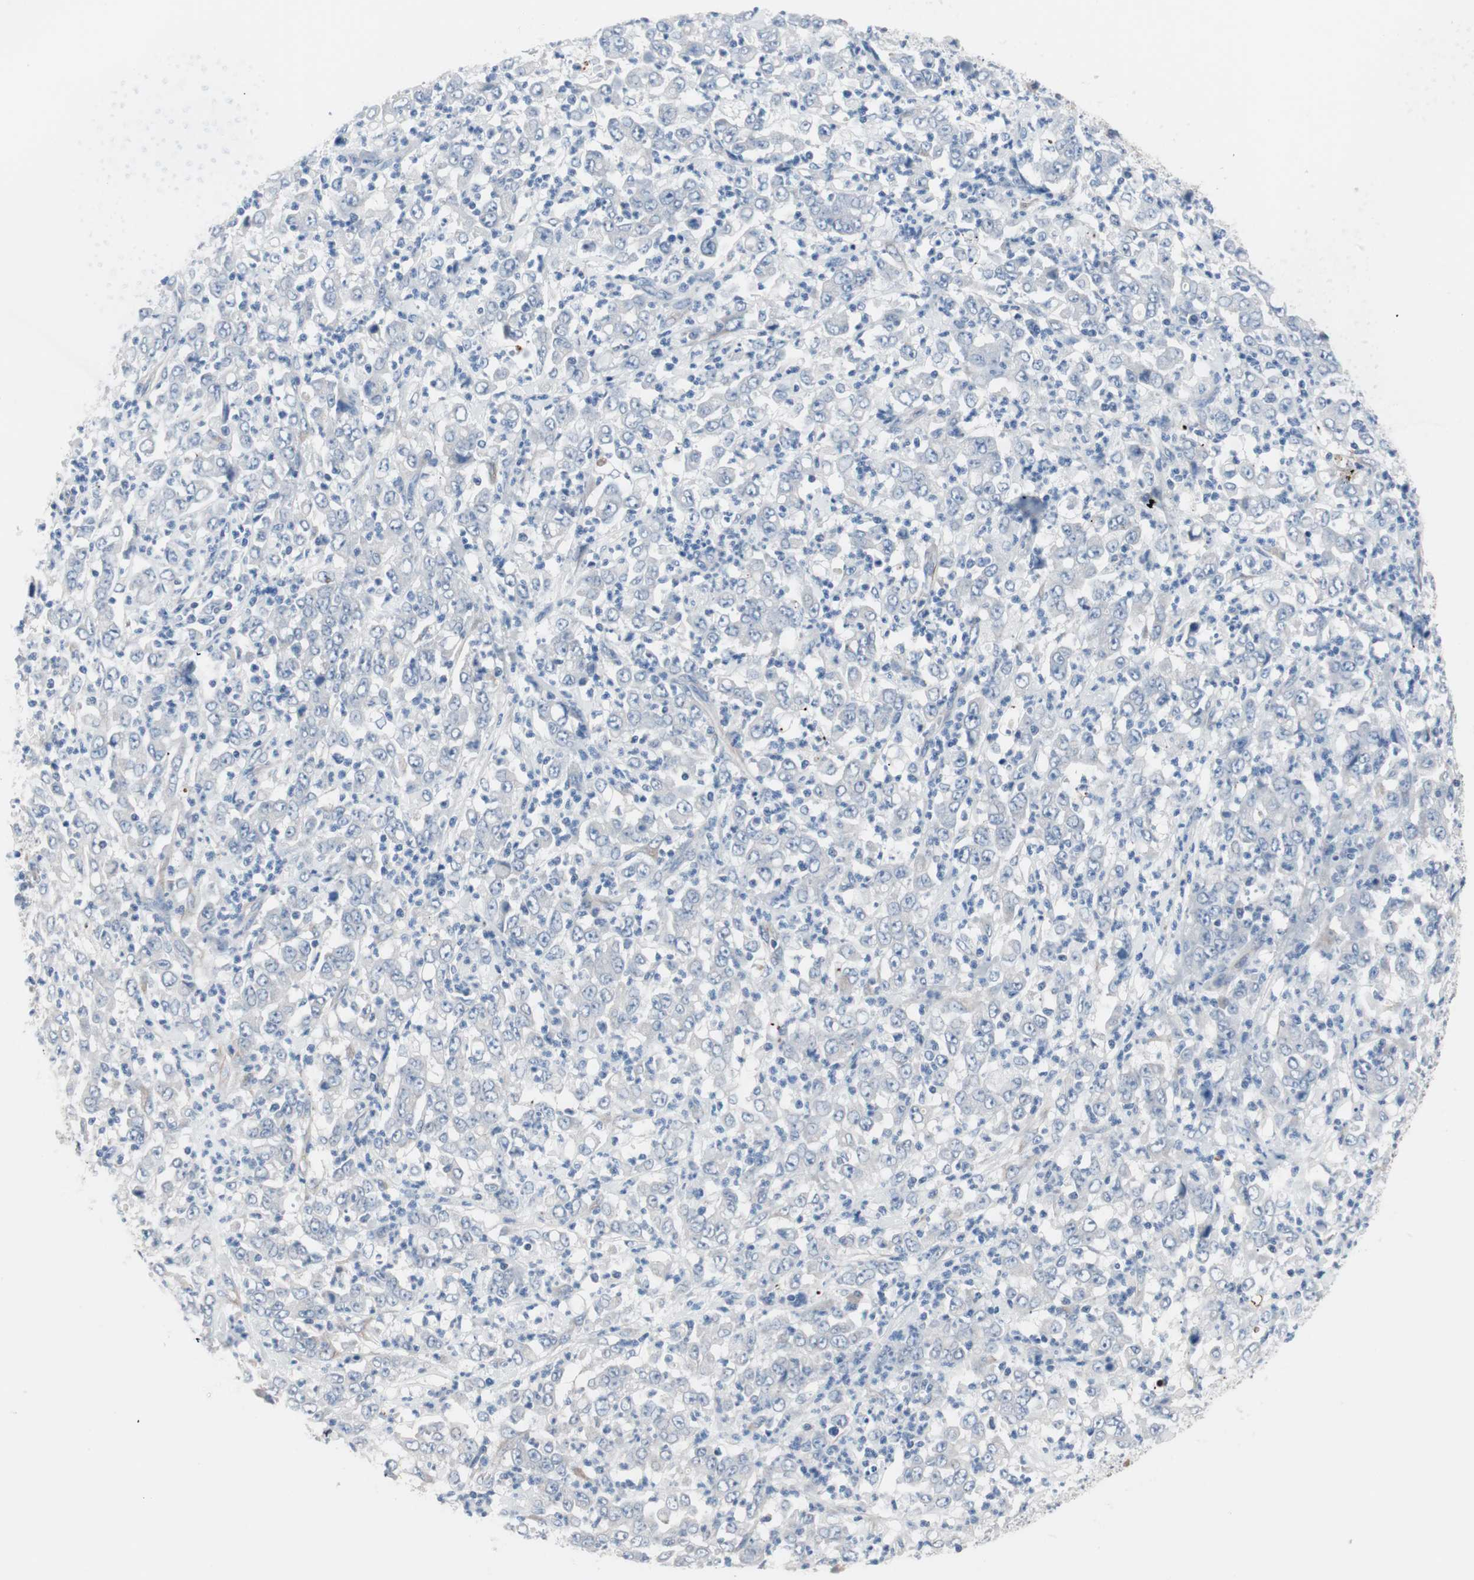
{"staining": {"intensity": "negative", "quantity": "none", "location": "none"}, "tissue": "stomach cancer", "cell_type": "Tumor cells", "image_type": "cancer", "snomed": [{"axis": "morphology", "description": "Adenocarcinoma, NOS"}, {"axis": "topography", "description": "Stomach, lower"}], "caption": "Human stomach cancer stained for a protein using immunohistochemistry shows no expression in tumor cells.", "gene": "ULBP1", "patient": {"sex": "female", "age": 71}}